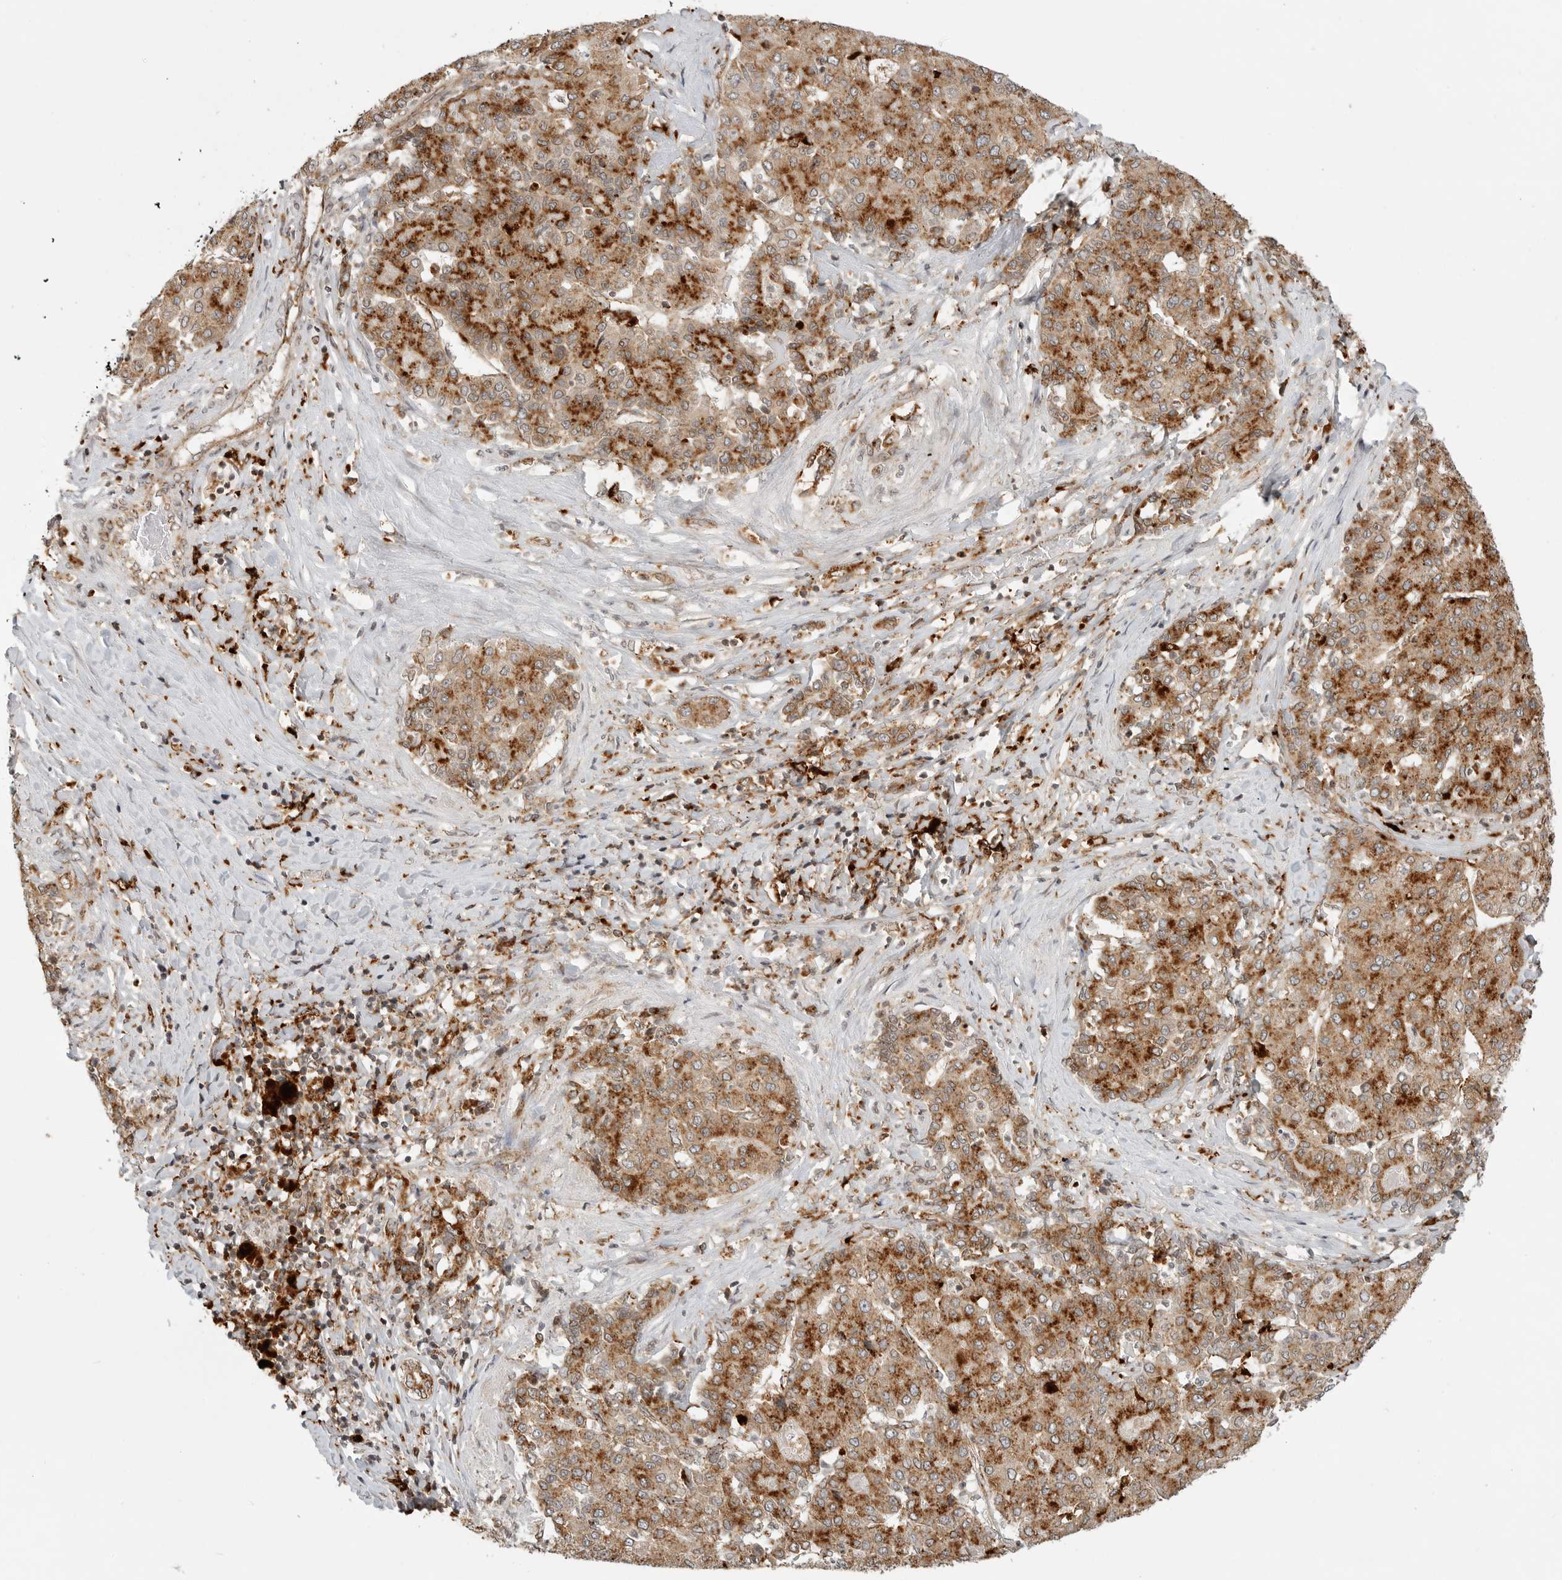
{"staining": {"intensity": "strong", "quantity": ">75%", "location": "cytoplasmic/membranous"}, "tissue": "liver cancer", "cell_type": "Tumor cells", "image_type": "cancer", "snomed": [{"axis": "morphology", "description": "Carcinoma, Hepatocellular, NOS"}, {"axis": "topography", "description": "Liver"}], "caption": "IHC (DAB) staining of human liver hepatocellular carcinoma displays strong cytoplasmic/membranous protein expression in approximately >75% of tumor cells.", "gene": "IDUA", "patient": {"sex": "male", "age": 65}}